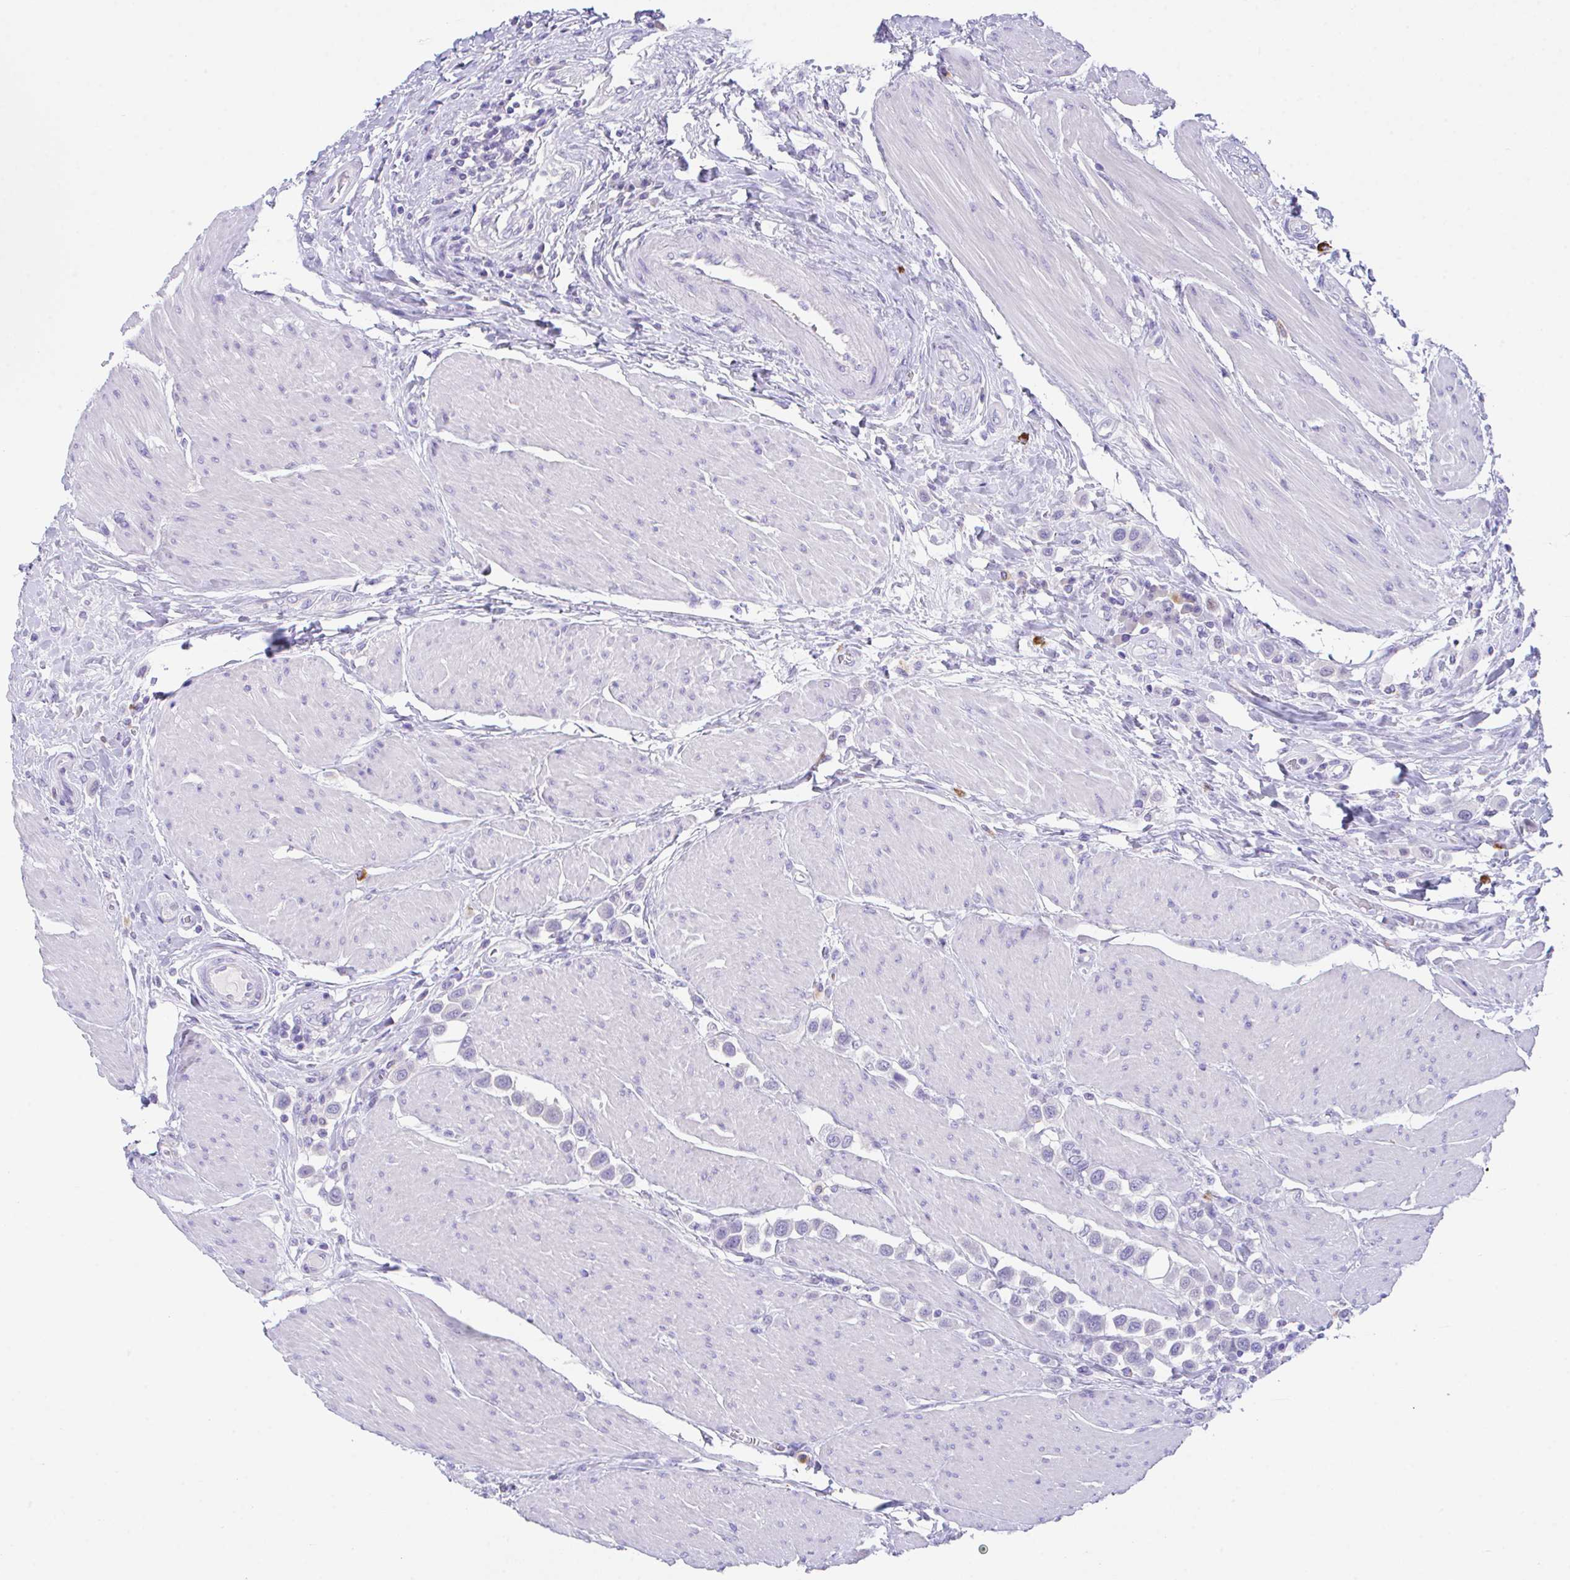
{"staining": {"intensity": "negative", "quantity": "none", "location": "none"}, "tissue": "urothelial cancer", "cell_type": "Tumor cells", "image_type": "cancer", "snomed": [{"axis": "morphology", "description": "Urothelial carcinoma, High grade"}, {"axis": "topography", "description": "Urinary bladder"}], "caption": "This is an immunohistochemistry photomicrograph of urothelial carcinoma (high-grade). There is no expression in tumor cells.", "gene": "HACD4", "patient": {"sex": "male", "age": 50}}